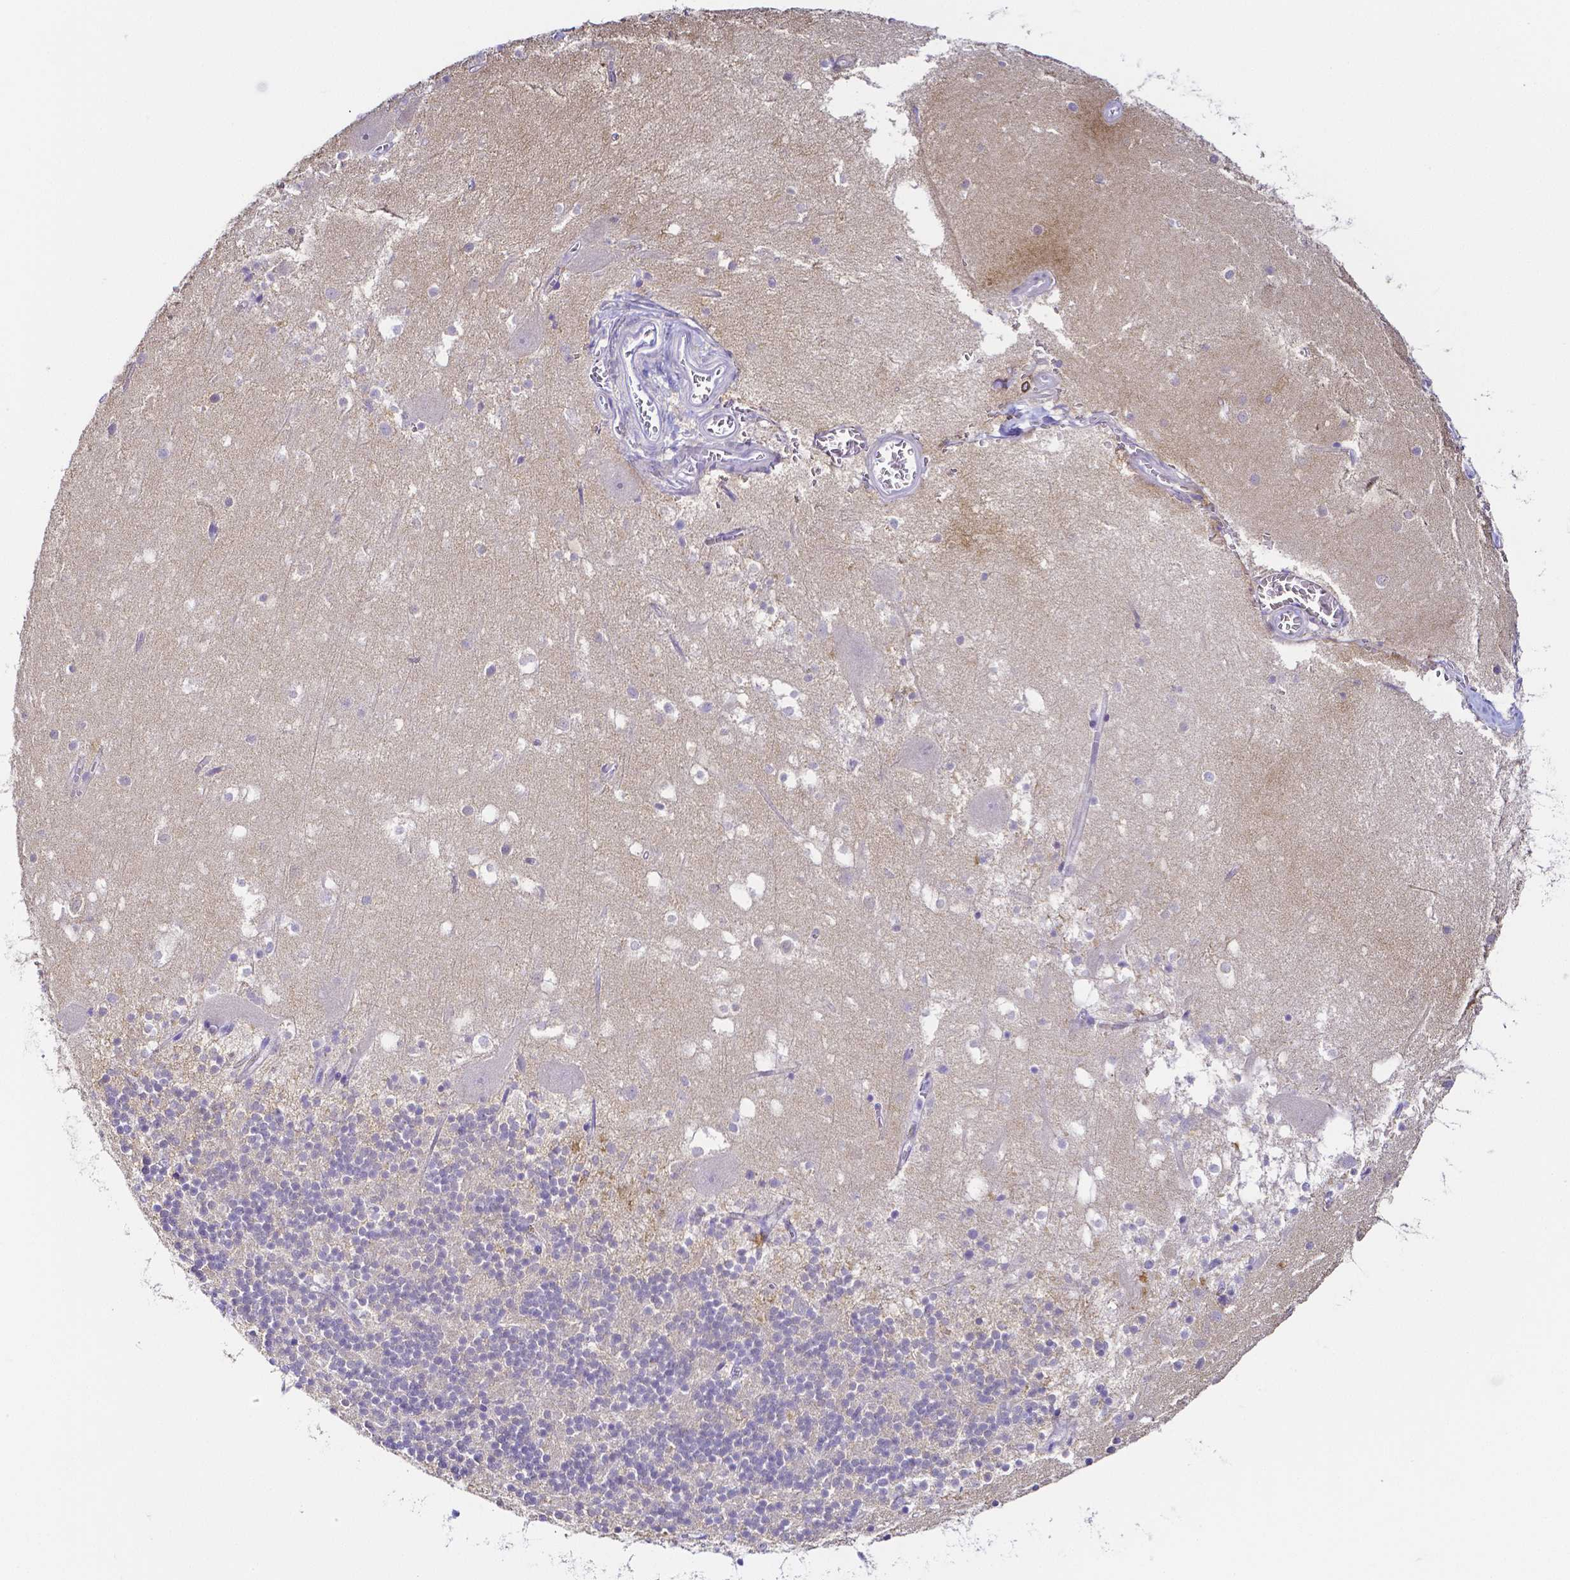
{"staining": {"intensity": "negative", "quantity": "none", "location": "none"}, "tissue": "cerebellum", "cell_type": "Cells in granular layer", "image_type": "normal", "snomed": [{"axis": "morphology", "description": "Normal tissue, NOS"}, {"axis": "topography", "description": "Cerebellum"}], "caption": "This is a micrograph of immunohistochemistry (IHC) staining of unremarkable cerebellum, which shows no staining in cells in granular layer. The staining is performed using DAB brown chromogen with nuclei counter-stained in using hematoxylin.", "gene": "PKP3", "patient": {"sex": "male", "age": 54}}